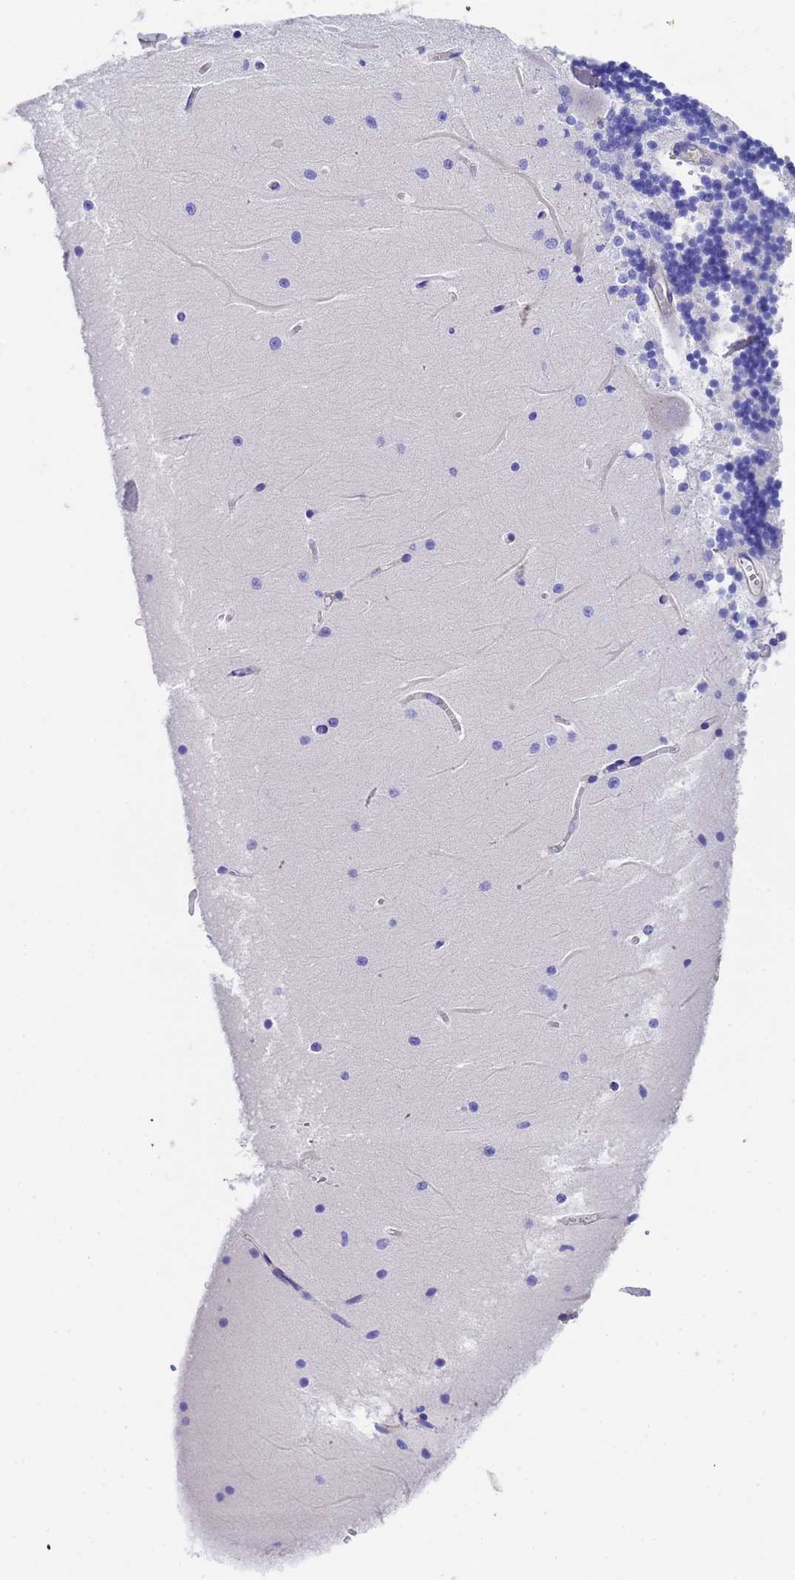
{"staining": {"intensity": "negative", "quantity": "none", "location": "none"}, "tissue": "cerebellum", "cell_type": "Cells in granular layer", "image_type": "normal", "snomed": [{"axis": "morphology", "description": "Normal tissue, NOS"}, {"axis": "topography", "description": "Cerebellum"}], "caption": "The photomicrograph reveals no staining of cells in granular layer in unremarkable cerebellum. Brightfield microscopy of IHC stained with DAB (3,3'-diaminobenzidine) (brown) and hematoxylin (blue), captured at high magnification.", "gene": "CST1", "patient": {"sex": "male", "age": 37}}